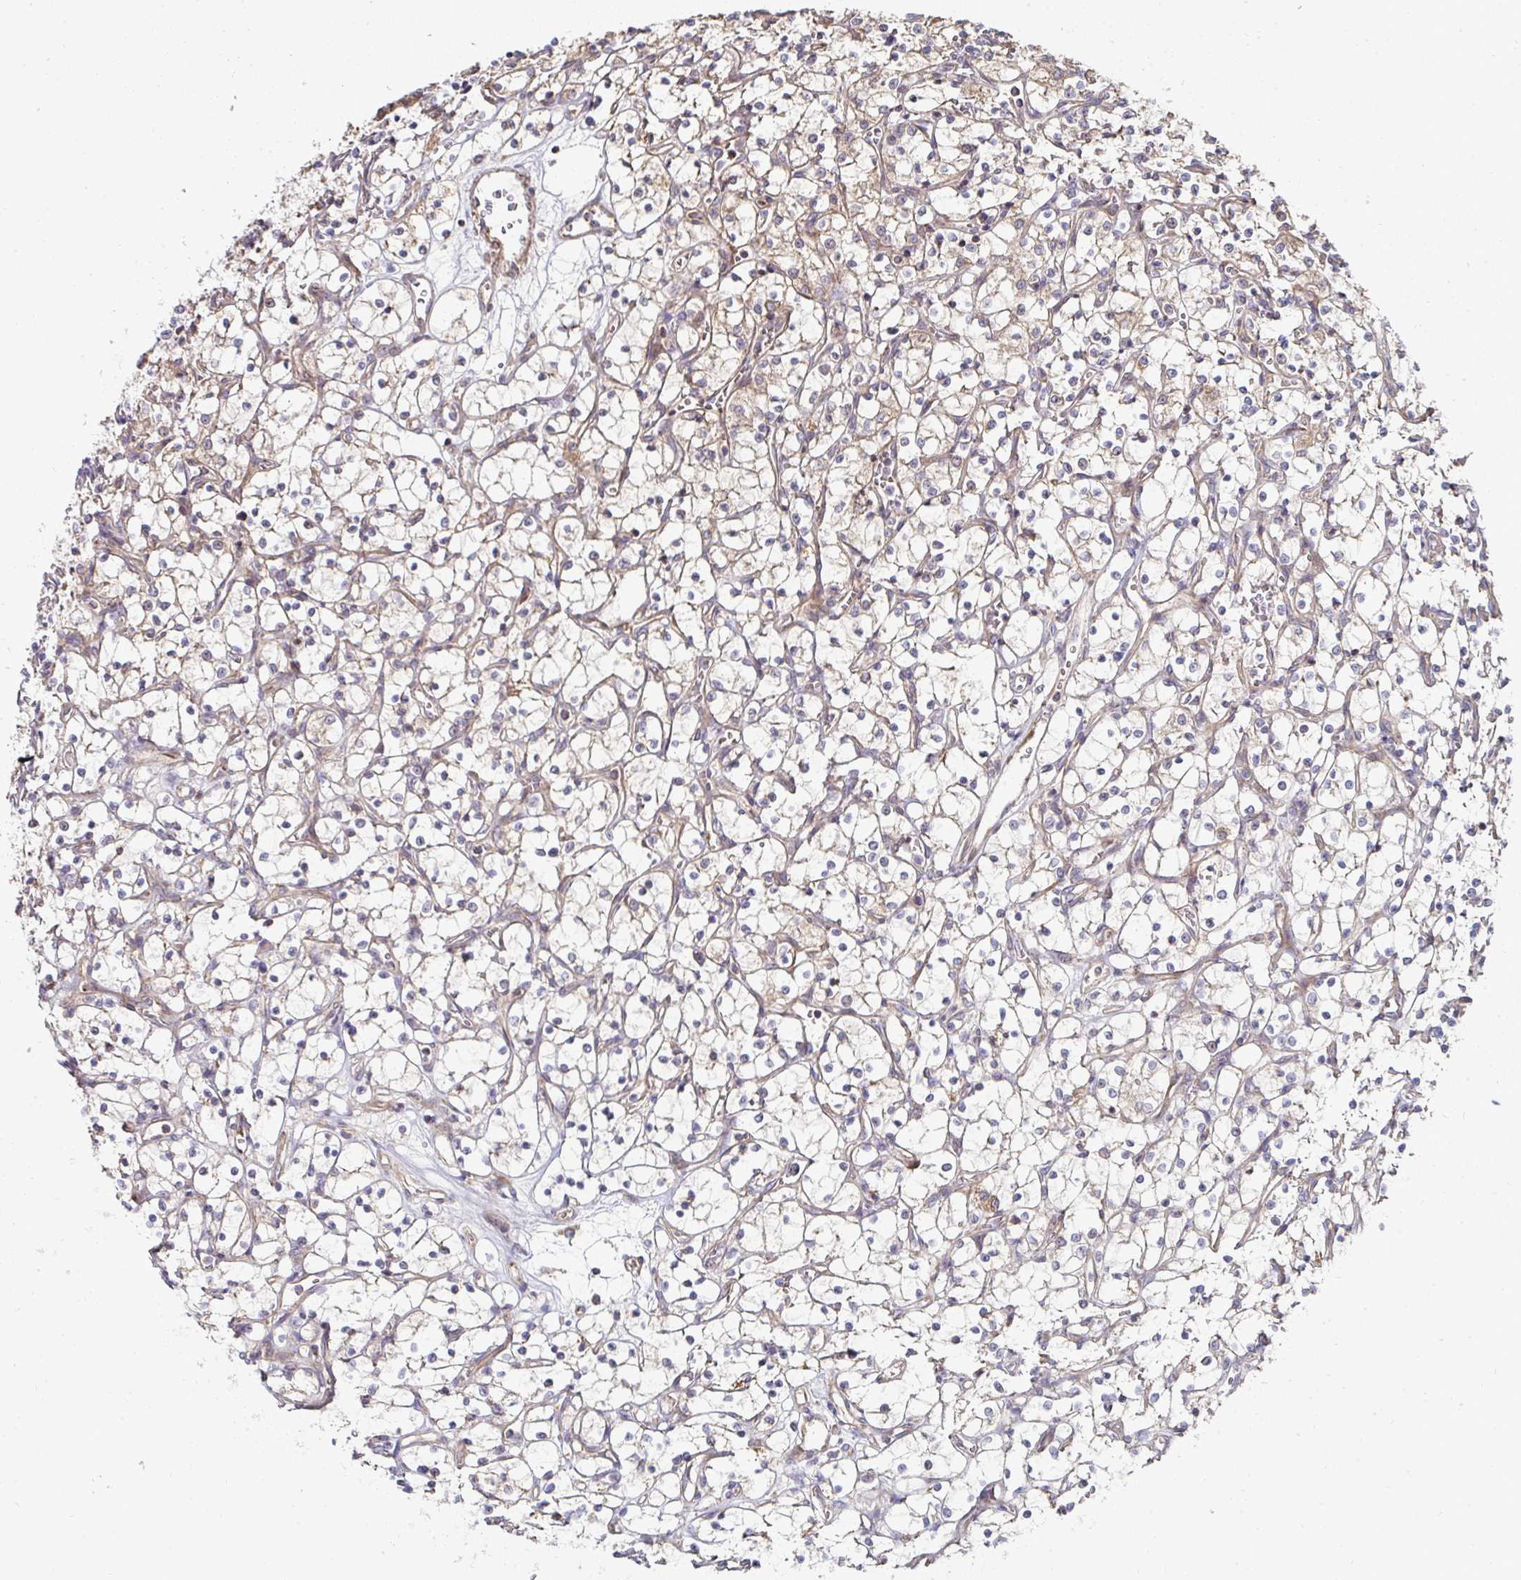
{"staining": {"intensity": "moderate", "quantity": "<25%", "location": "cytoplasmic/membranous"}, "tissue": "renal cancer", "cell_type": "Tumor cells", "image_type": "cancer", "snomed": [{"axis": "morphology", "description": "Adenocarcinoma, NOS"}, {"axis": "topography", "description": "Kidney"}], "caption": "High-power microscopy captured an immunohistochemistry image of renal cancer (adenocarcinoma), revealing moderate cytoplasmic/membranous positivity in approximately <25% of tumor cells.", "gene": "AGTPBP1", "patient": {"sex": "female", "age": 69}}